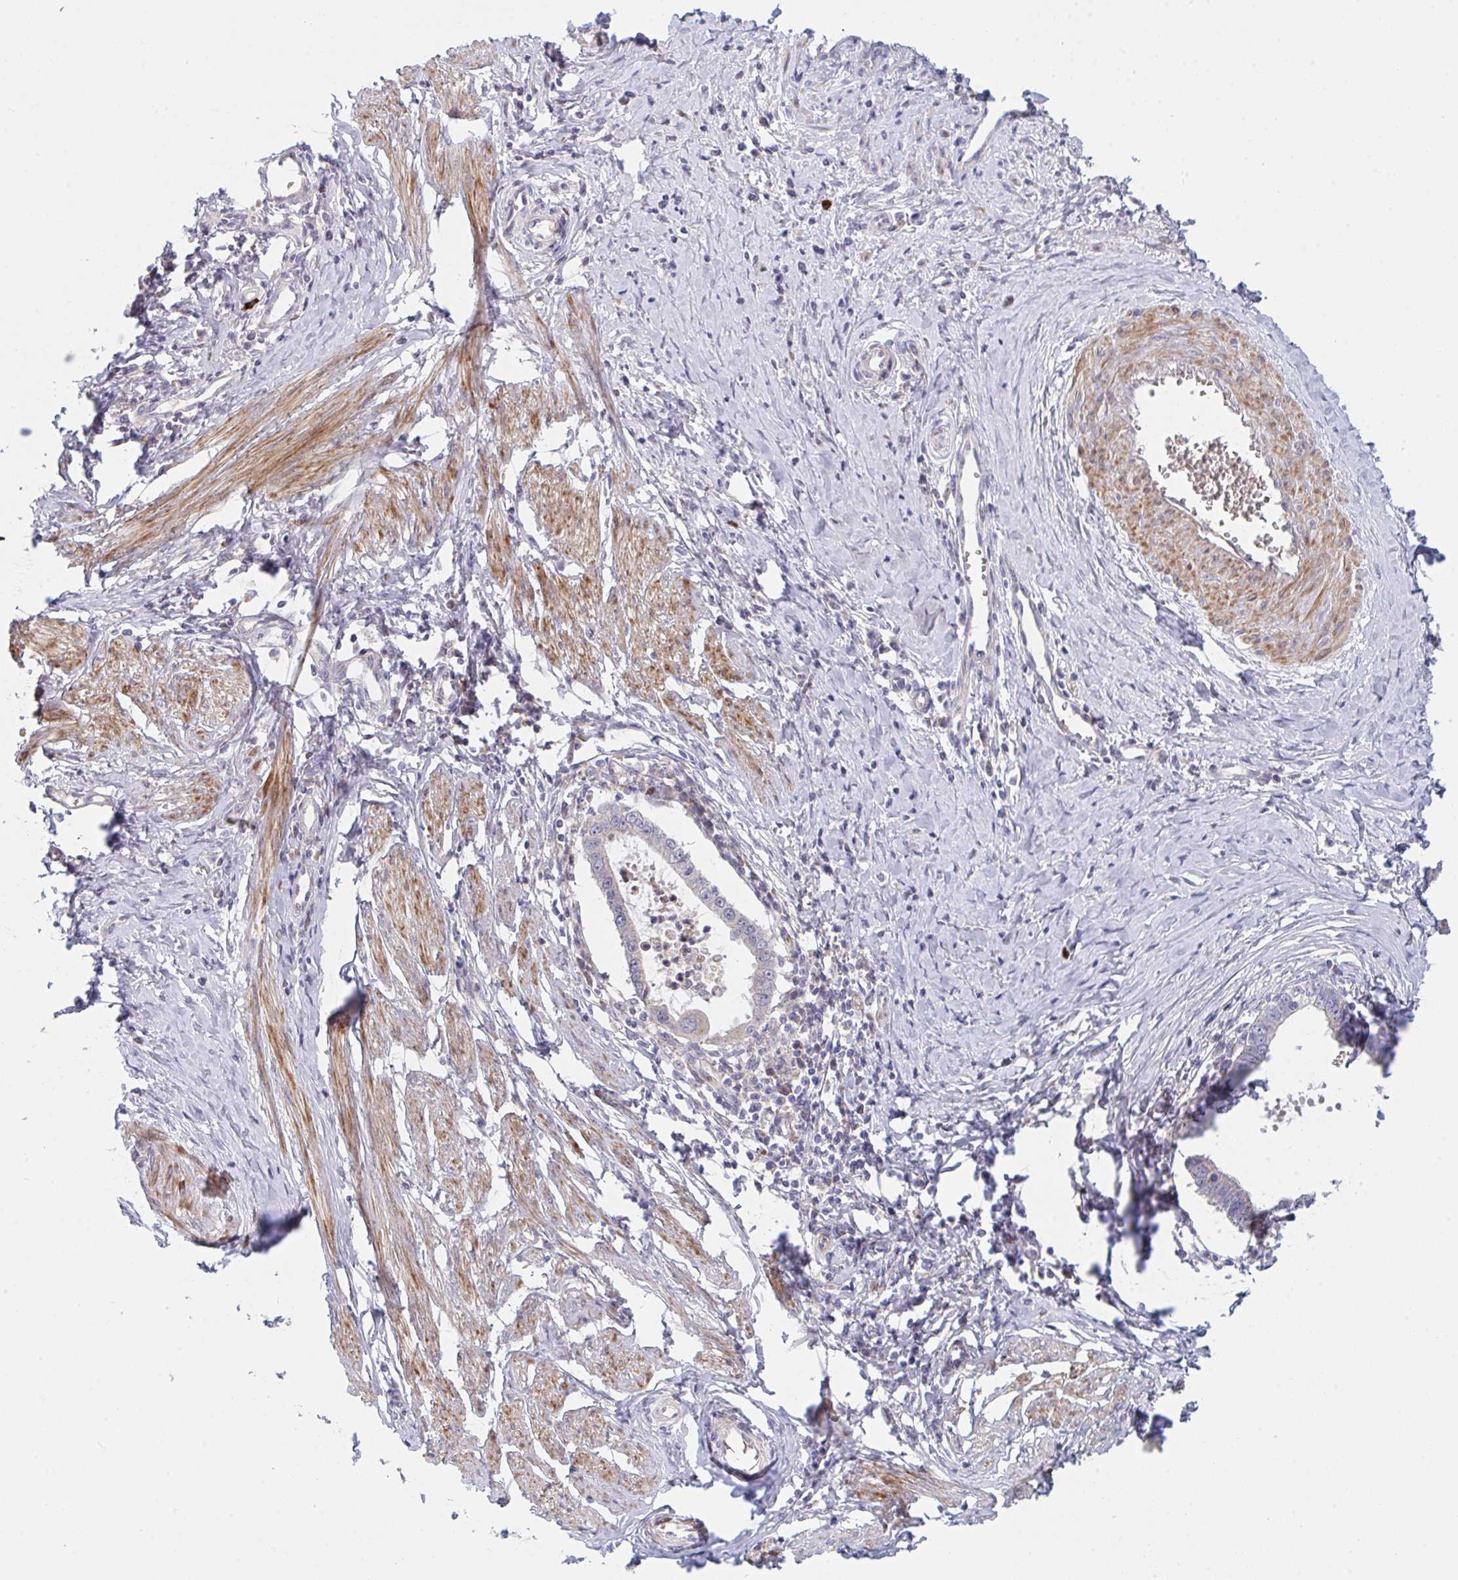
{"staining": {"intensity": "negative", "quantity": "none", "location": "none"}, "tissue": "cervical cancer", "cell_type": "Tumor cells", "image_type": "cancer", "snomed": [{"axis": "morphology", "description": "Adenocarcinoma, NOS"}, {"axis": "topography", "description": "Cervix"}], "caption": "Tumor cells show no significant protein positivity in adenocarcinoma (cervical). The staining is performed using DAB brown chromogen with nuclei counter-stained in using hematoxylin.", "gene": "TNFSF4", "patient": {"sex": "female", "age": 36}}